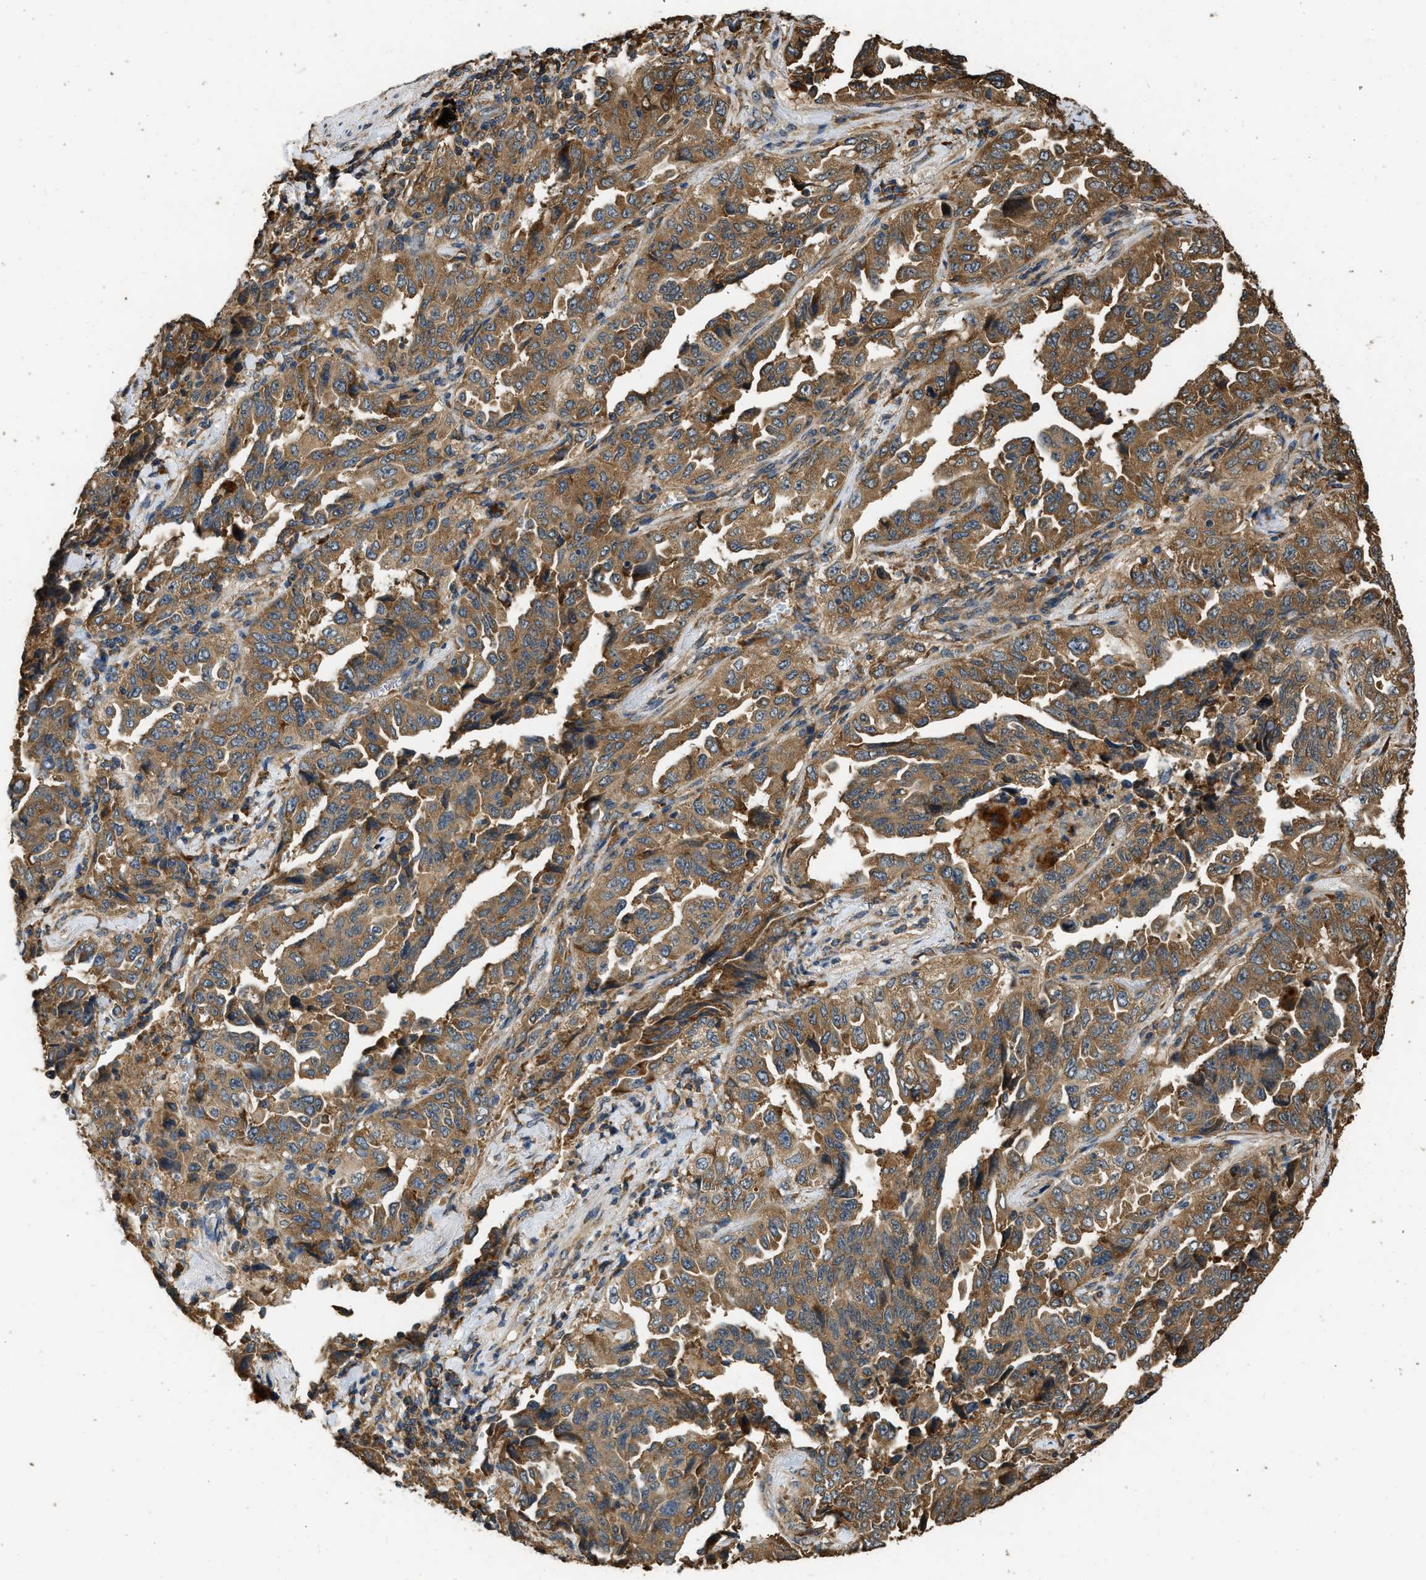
{"staining": {"intensity": "moderate", "quantity": ">75%", "location": "cytoplasmic/membranous"}, "tissue": "lung cancer", "cell_type": "Tumor cells", "image_type": "cancer", "snomed": [{"axis": "morphology", "description": "Adenocarcinoma, NOS"}, {"axis": "topography", "description": "Lung"}], "caption": "High-magnification brightfield microscopy of lung cancer (adenocarcinoma) stained with DAB (brown) and counterstained with hematoxylin (blue). tumor cells exhibit moderate cytoplasmic/membranous staining is identified in about>75% of cells.", "gene": "SLC36A4", "patient": {"sex": "female", "age": 51}}